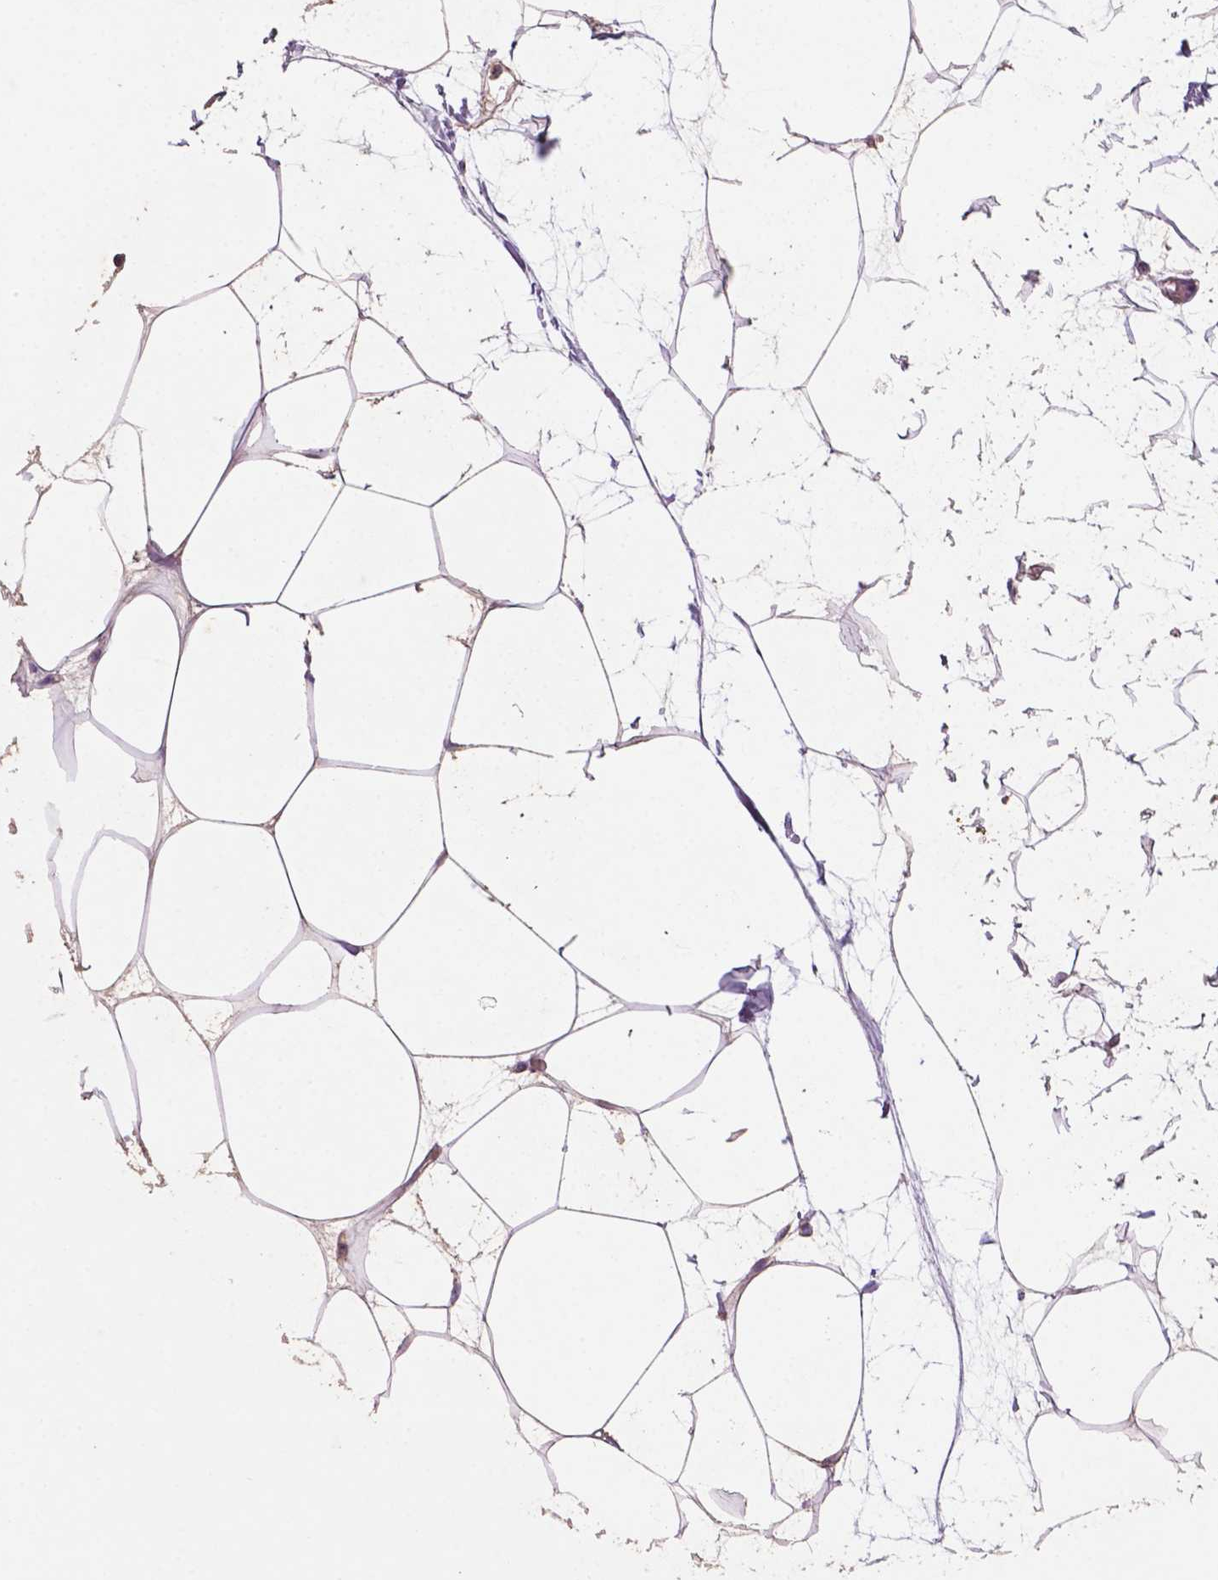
{"staining": {"intensity": "moderate", "quantity": "<25%", "location": "nuclear"}, "tissue": "breast", "cell_type": "Adipocytes", "image_type": "normal", "snomed": [{"axis": "morphology", "description": "Normal tissue, NOS"}, {"axis": "topography", "description": "Breast"}], "caption": "Breast stained with immunohistochemistry shows moderate nuclear expression in about <25% of adipocytes.", "gene": "C18orf21", "patient": {"sex": "female", "age": 45}}